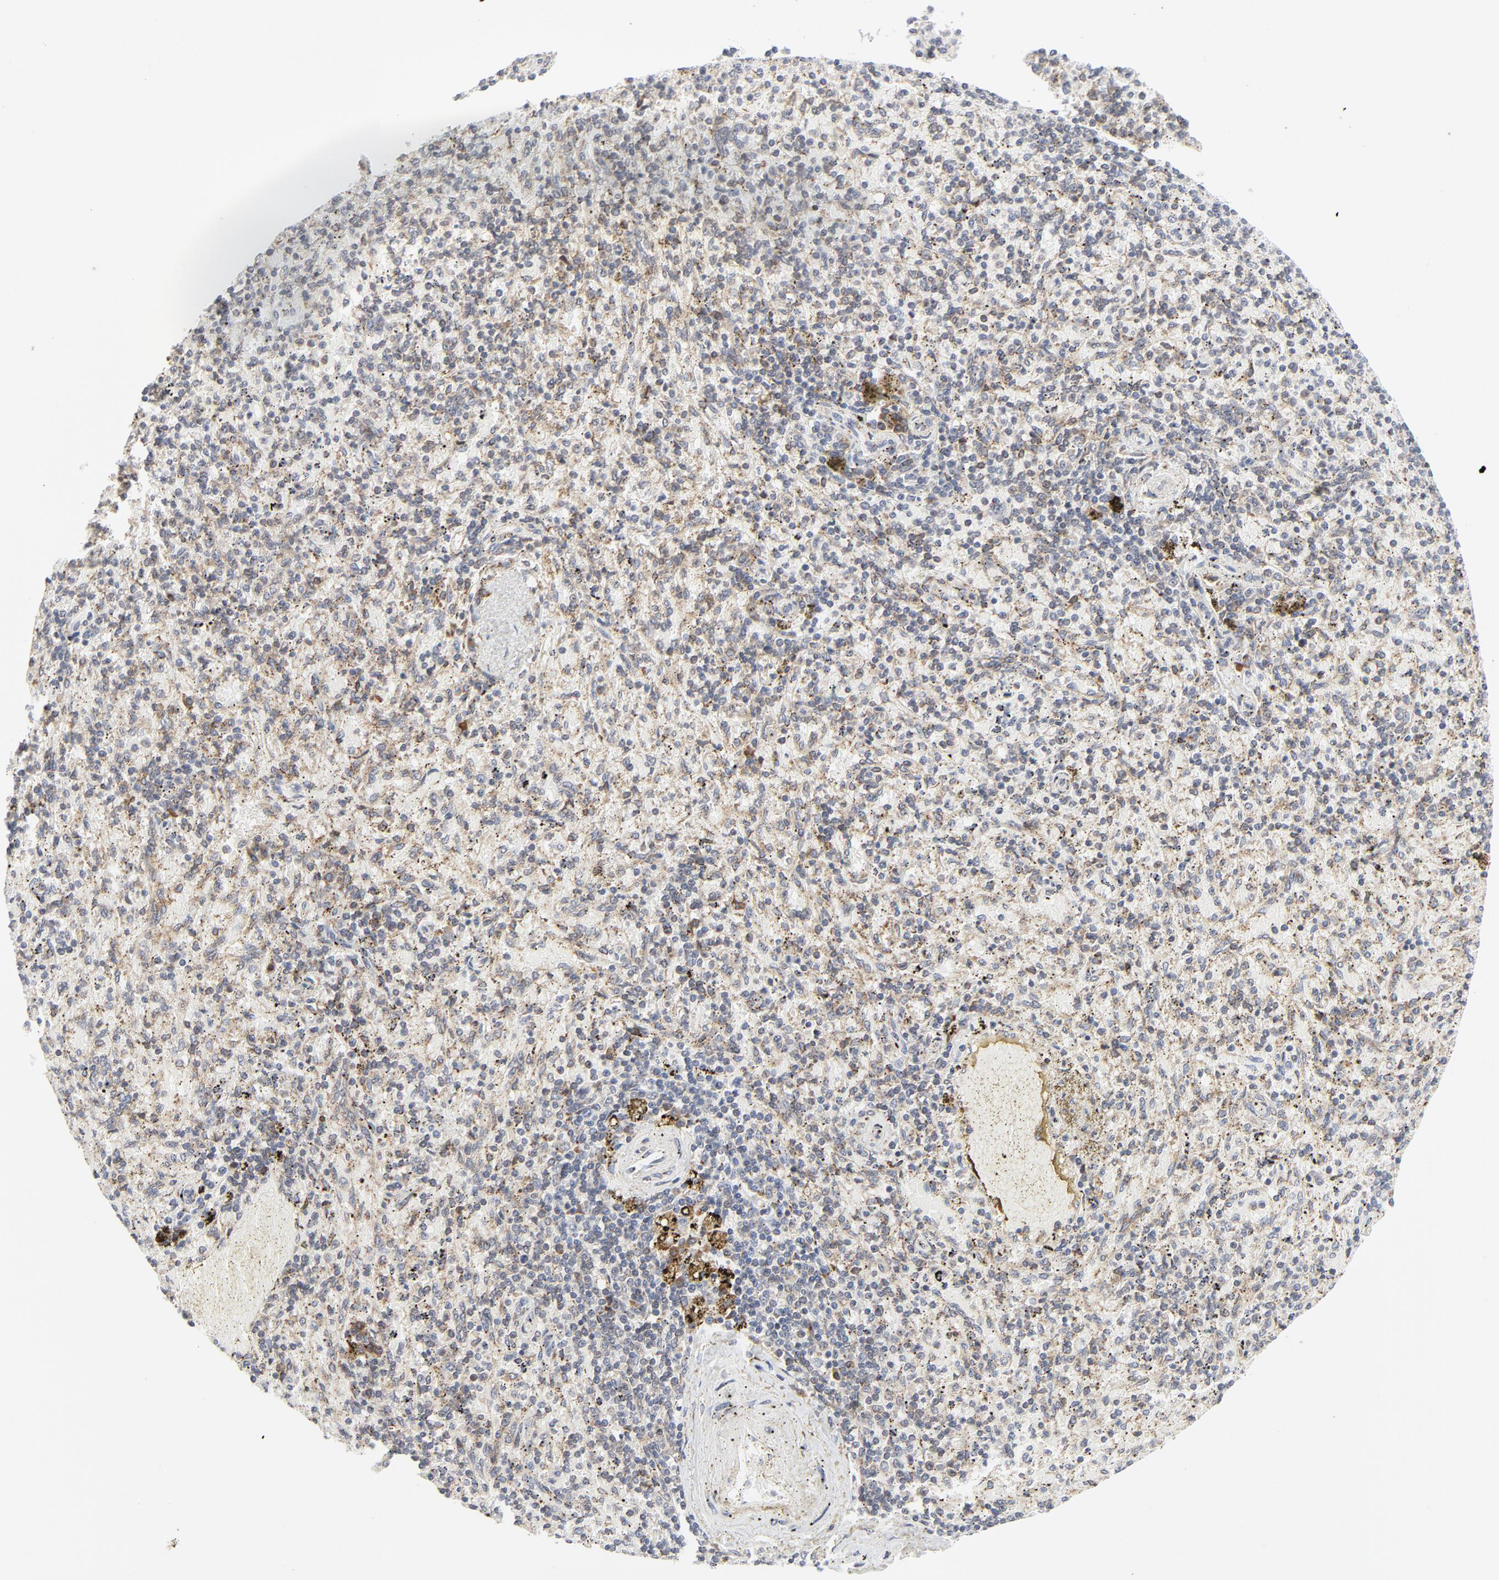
{"staining": {"intensity": "moderate", "quantity": "<25%", "location": "cytoplasmic/membranous"}, "tissue": "spleen", "cell_type": "Cells in red pulp", "image_type": "normal", "snomed": [{"axis": "morphology", "description": "Normal tissue, NOS"}, {"axis": "topography", "description": "Spleen"}], "caption": "Spleen stained with DAB (3,3'-diaminobenzidine) immunohistochemistry displays low levels of moderate cytoplasmic/membranous staining in about <25% of cells in red pulp.", "gene": "LRP6", "patient": {"sex": "female", "age": 43}}